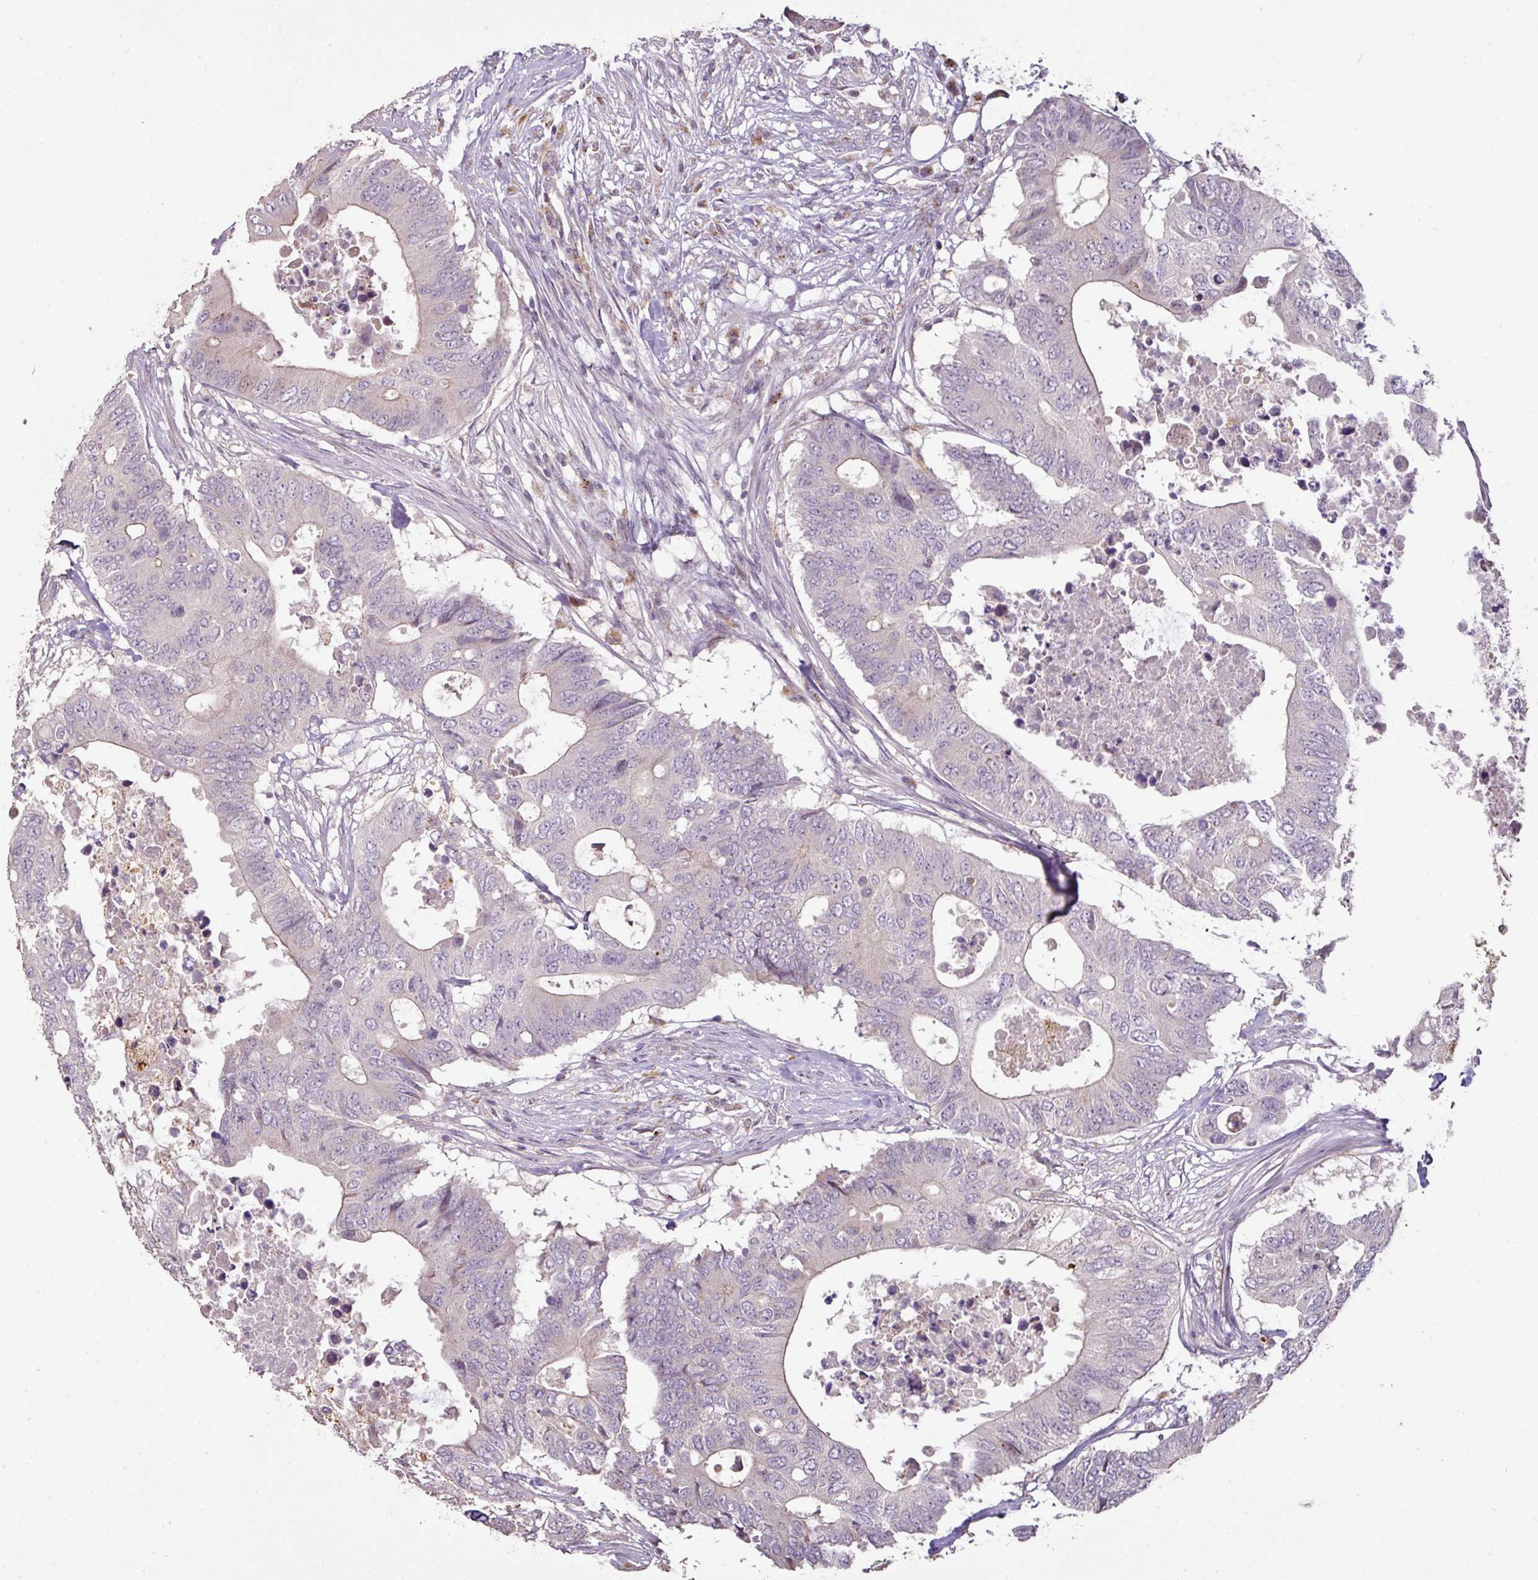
{"staining": {"intensity": "negative", "quantity": "none", "location": "none"}, "tissue": "colorectal cancer", "cell_type": "Tumor cells", "image_type": "cancer", "snomed": [{"axis": "morphology", "description": "Adenocarcinoma, NOS"}, {"axis": "topography", "description": "Colon"}], "caption": "IHC image of human colorectal adenocarcinoma stained for a protein (brown), which exhibits no staining in tumor cells.", "gene": "CXCR5", "patient": {"sex": "male", "age": 71}}